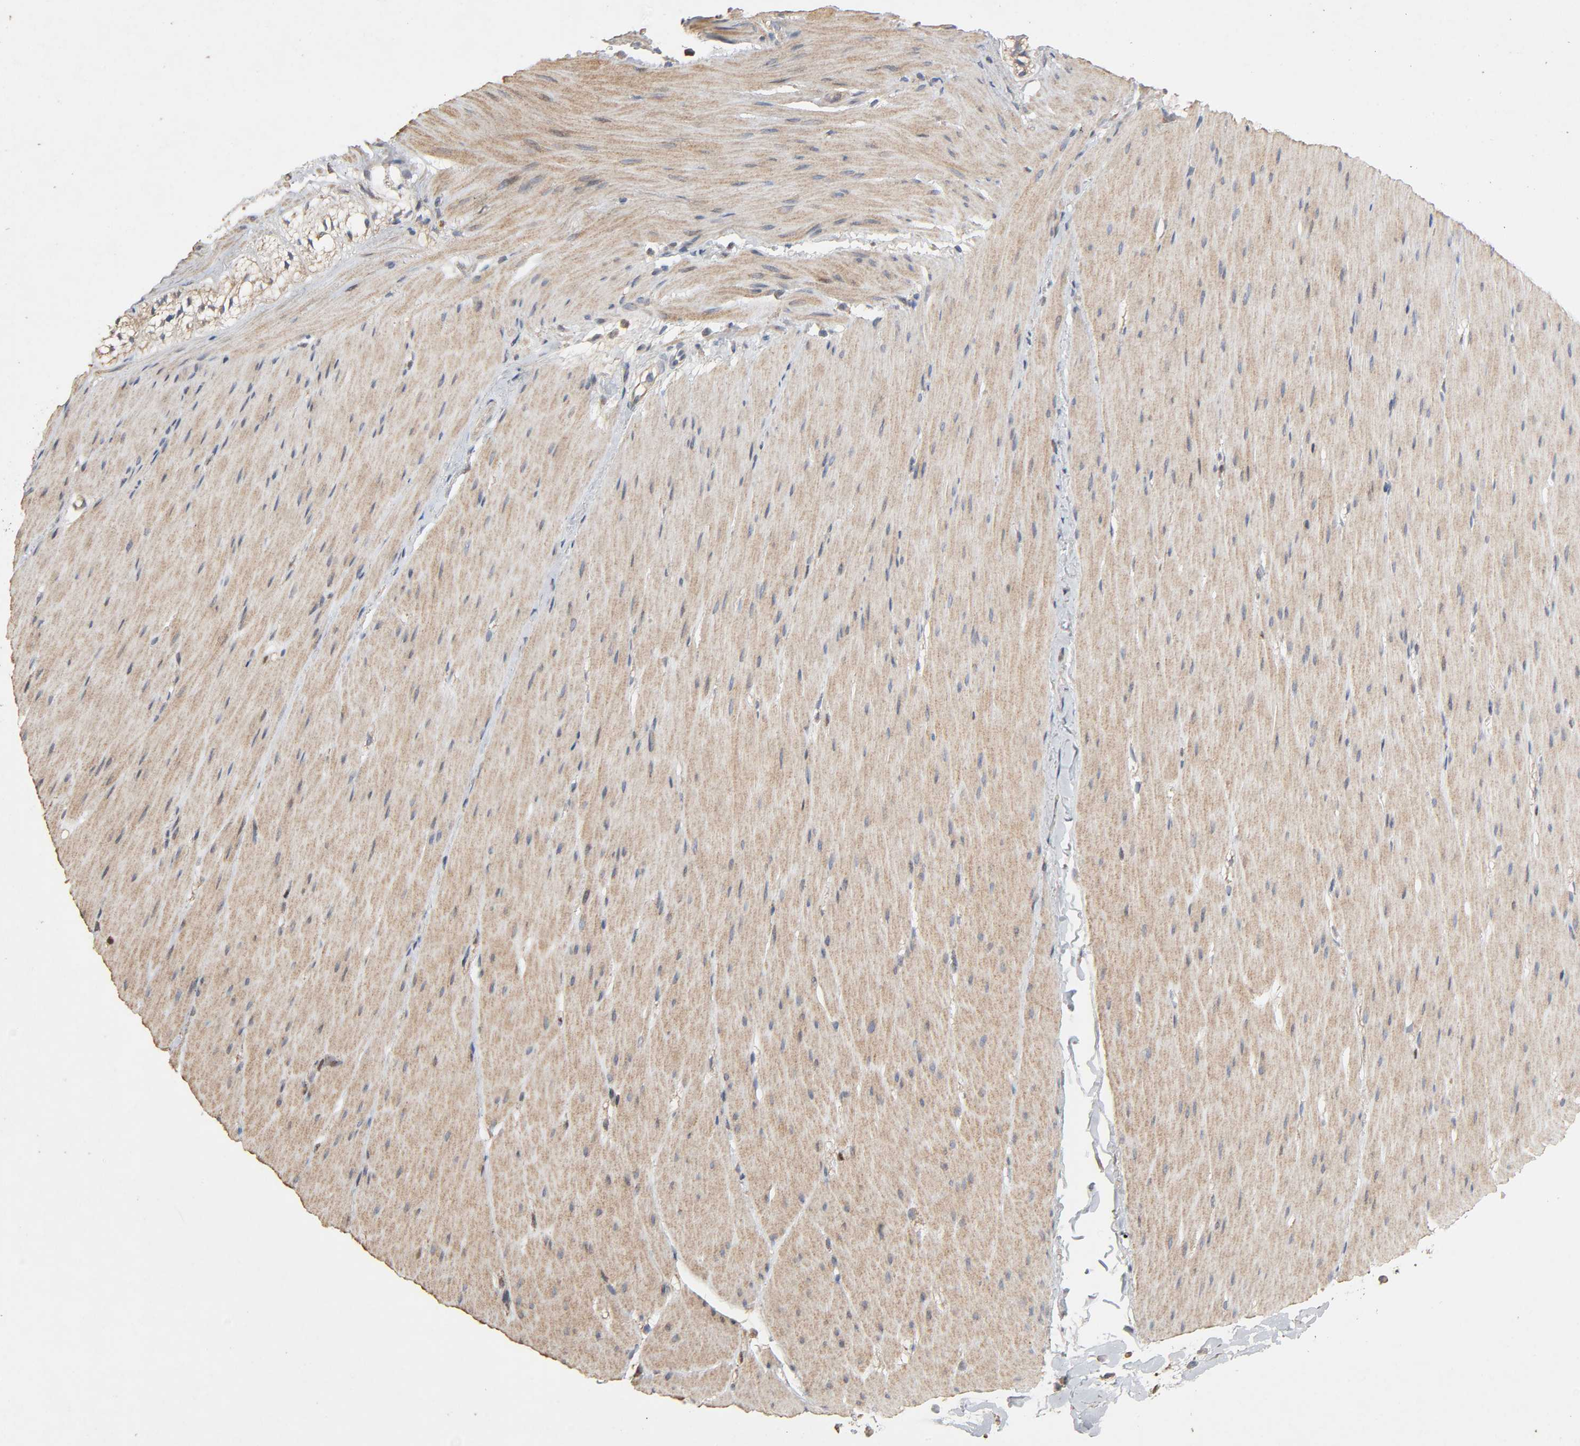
{"staining": {"intensity": "weak", "quantity": ">75%", "location": "cytoplasmic/membranous"}, "tissue": "smooth muscle", "cell_type": "Smooth muscle cells", "image_type": "normal", "snomed": [{"axis": "morphology", "description": "Normal tissue, NOS"}, {"axis": "topography", "description": "Smooth muscle"}, {"axis": "topography", "description": "Colon"}], "caption": "Immunohistochemical staining of normal smooth muscle shows weak cytoplasmic/membranous protein positivity in approximately >75% of smooth muscle cells.", "gene": "CDK6", "patient": {"sex": "male", "age": 67}}